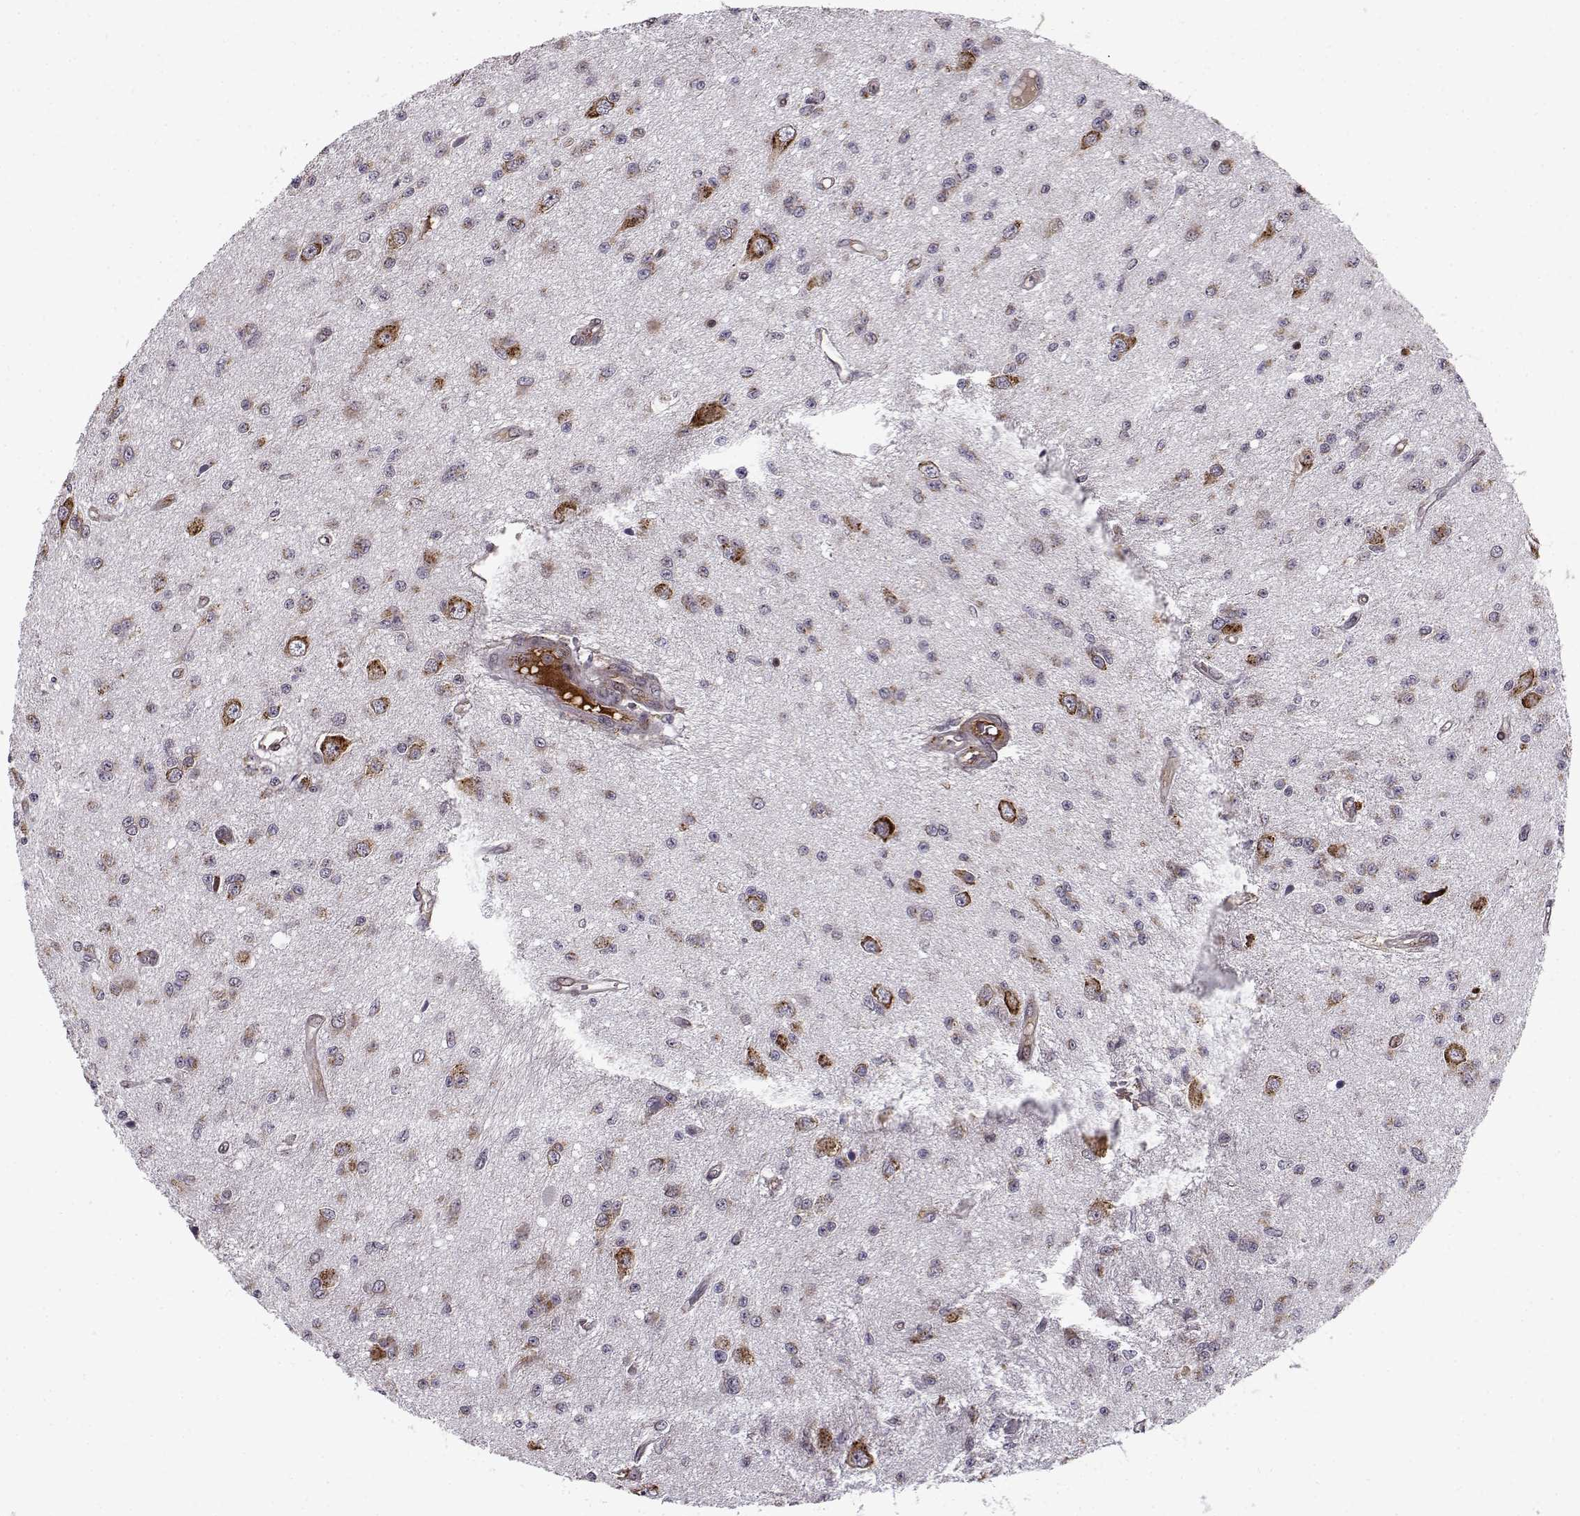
{"staining": {"intensity": "weak", "quantity": "25%-75%", "location": "cytoplasmic/membranous"}, "tissue": "glioma", "cell_type": "Tumor cells", "image_type": "cancer", "snomed": [{"axis": "morphology", "description": "Glioma, malignant, Low grade"}, {"axis": "topography", "description": "Brain"}], "caption": "Immunohistochemistry (IHC) image of neoplastic tissue: human malignant glioma (low-grade) stained using IHC displays low levels of weak protein expression localized specifically in the cytoplasmic/membranous of tumor cells, appearing as a cytoplasmic/membranous brown color.", "gene": "RPL31", "patient": {"sex": "female", "age": 45}}